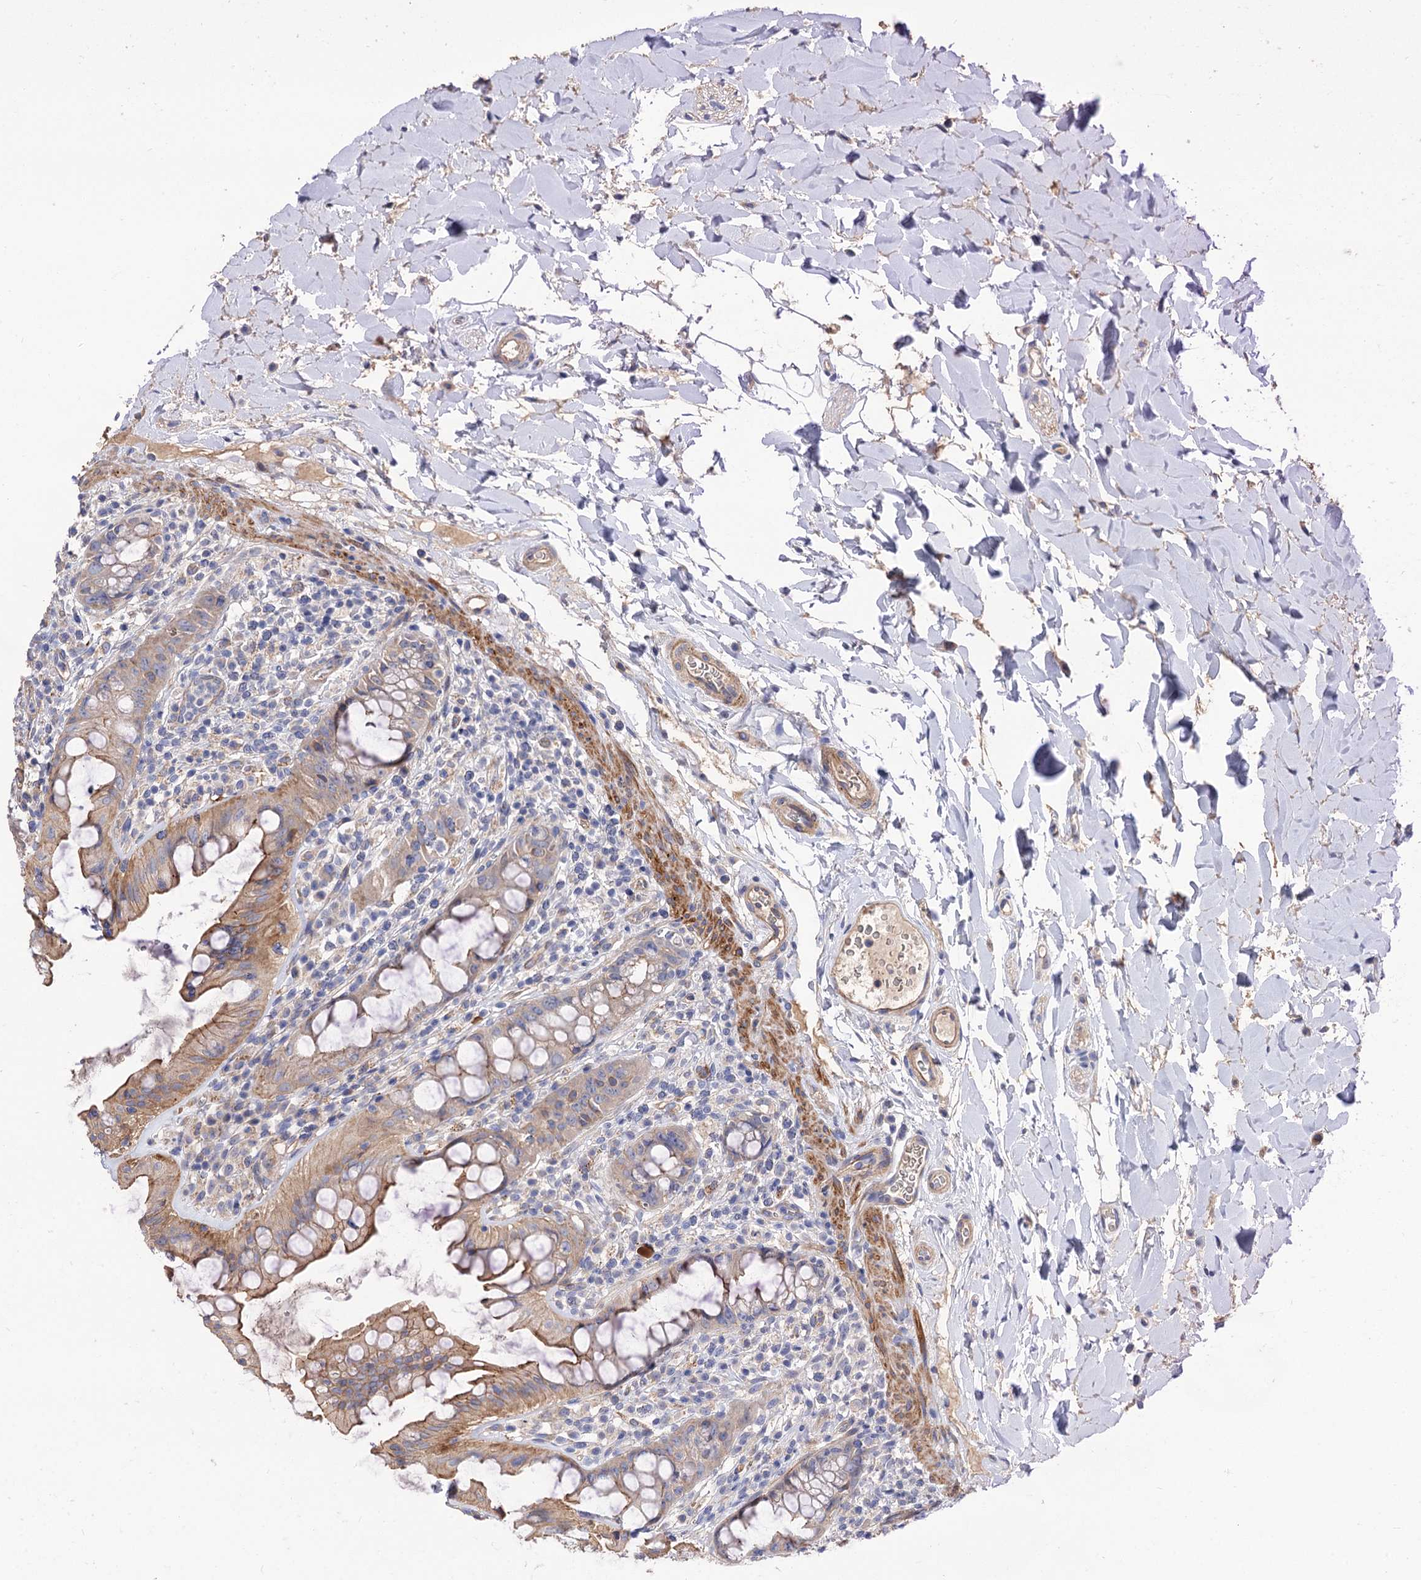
{"staining": {"intensity": "moderate", "quantity": "25%-75%", "location": "cytoplasmic/membranous"}, "tissue": "rectum", "cell_type": "Glandular cells", "image_type": "normal", "snomed": [{"axis": "morphology", "description": "Normal tissue, NOS"}, {"axis": "topography", "description": "Rectum"}], "caption": "Immunohistochemical staining of benign human rectum reveals medium levels of moderate cytoplasmic/membranous expression in about 25%-75% of glandular cells. Nuclei are stained in blue.", "gene": "NUDCD2", "patient": {"sex": "female", "age": 57}}